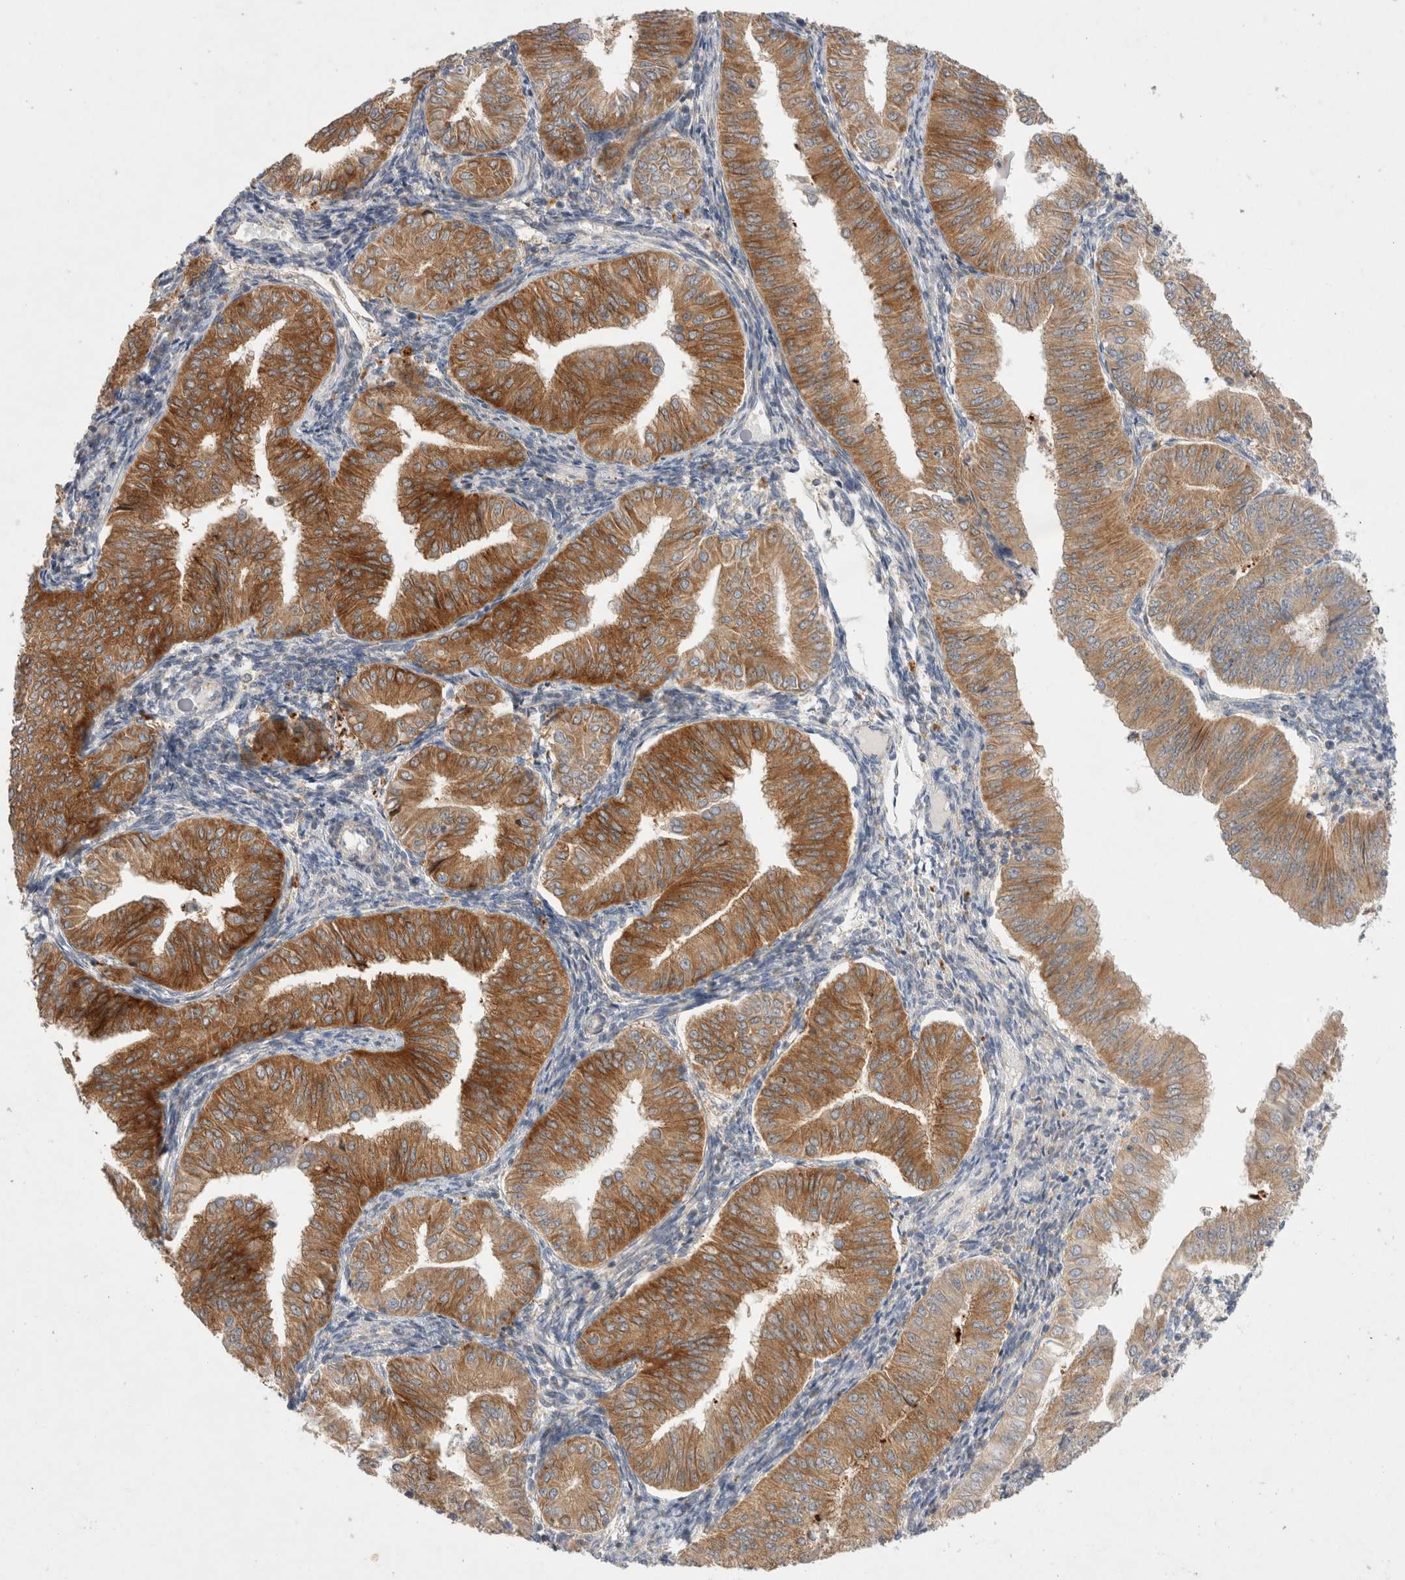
{"staining": {"intensity": "strong", "quantity": ">75%", "location": "cytoplasmic/membranous"}, "tissue": "endometrial cancer", "cell_type": "Tumor cells", "image_type": "cancer", "snomed": [{"axis": "morphology", "description": "Normal tissue, NOS"}, {"axis": "morphology", "description": "Adenocarcinoma, NOS"}, {"axis": "topography", "description": "Endometrium"}], "caption": "Immunohistochemistry (IHC) (DAB (3,3'-diaminobenzidine)) staining of endometrial cancer demonstrates strong cytoplasmic/membranous protein expression in approximately >75% of tumor cells.", "gene": "TBC1D16", "patient": {"sex": "female", "age": 53}}